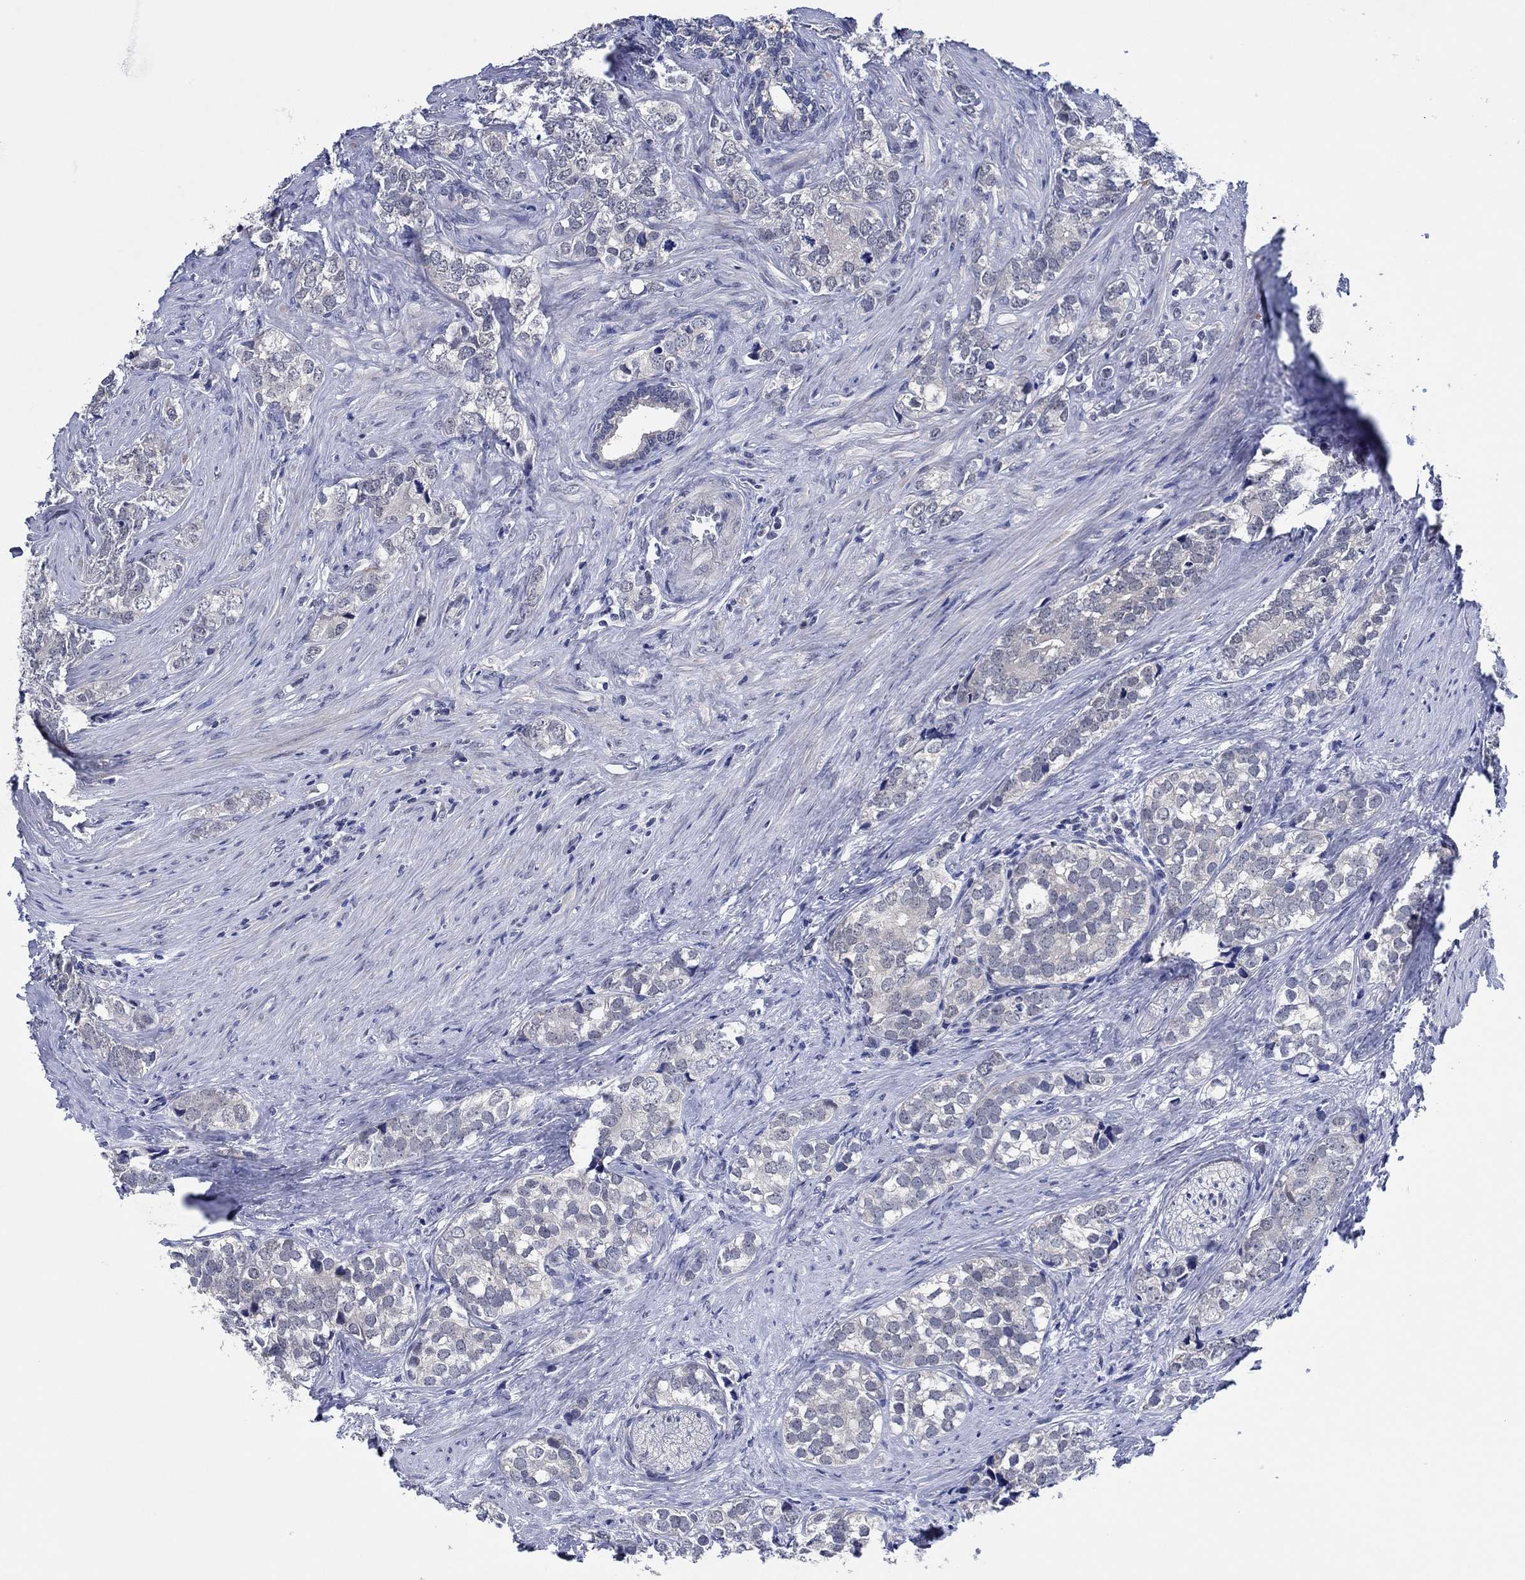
{"staining": {"intensity": "negative", "quantity": "none", "location": "none"}, "tissue": "prostate cancer", "cell_type": "Tumor cells", "image_type": "cancer", "snomed": [{"axis": "morphology", "description": "Adenocarcinoma, NOS"}, {"axis": "topography", "description": "Prostate and seminal vesicle, NOS"}], "caption": "Human prostate cancer stained for a protein using immunohistochemistry (IHC) reveals no staining in tumor cells.", "gene": "PRRT3", "patient": {"sex": "male", "age": 63}}